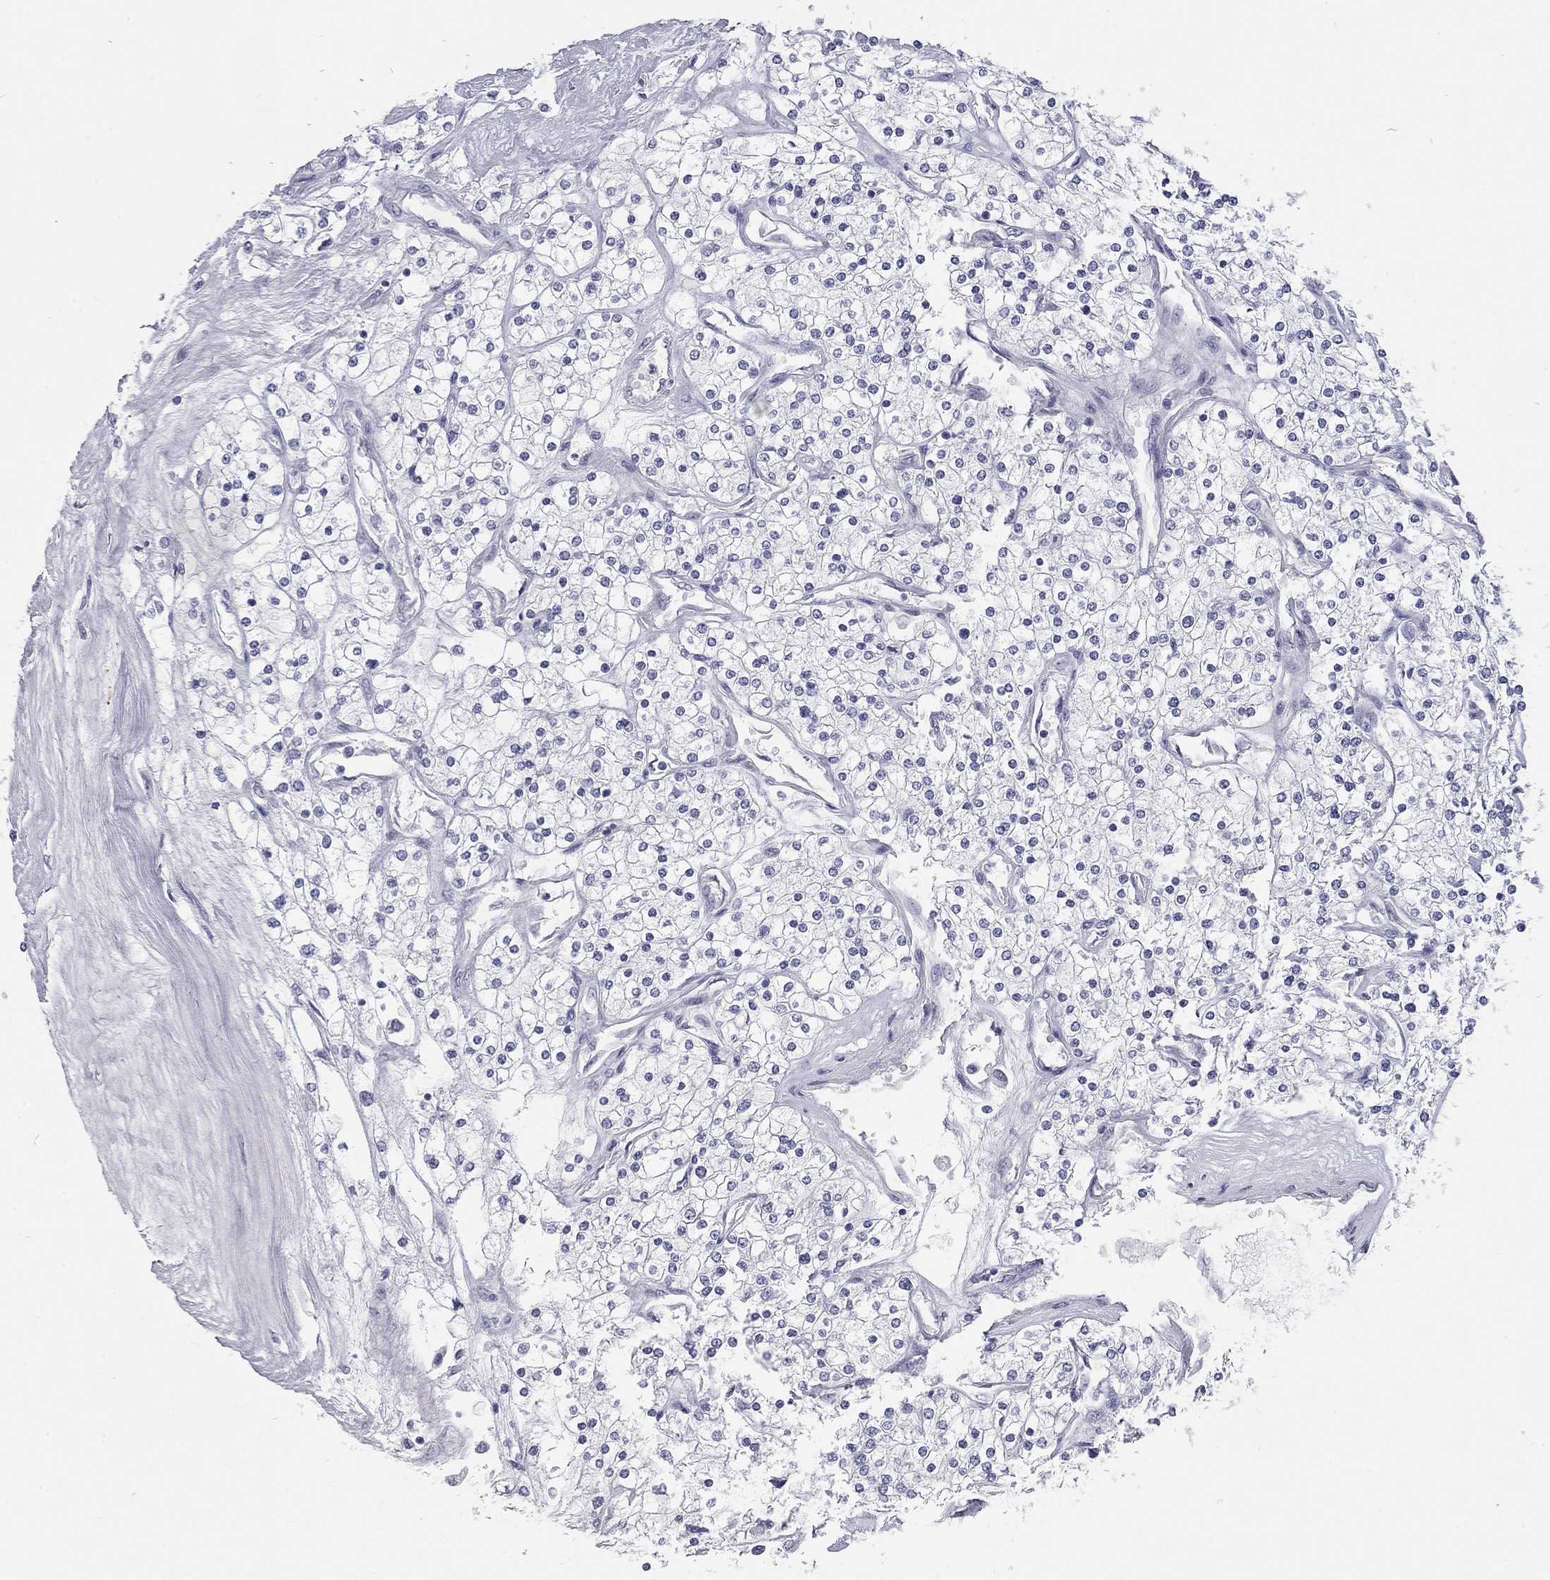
{"staining": {"intensity": "negative", "quantity": "none", "location": "none"}, "tissue": "renal cancer", "cell_type": "Tumor cells", "image_type": "cancer", "snomed": [{"axis": "morphology", "description": "Adenocarcinoma, NOS"}, {"axis": "topography", "description": "Kidney"}], "caption": "A micrograph of adenocarcinoma (renal) stained for a protein displays no brown staining in tumor cells.", "gene": "AK8", "patient": {"sex": "male", "age": 80}}